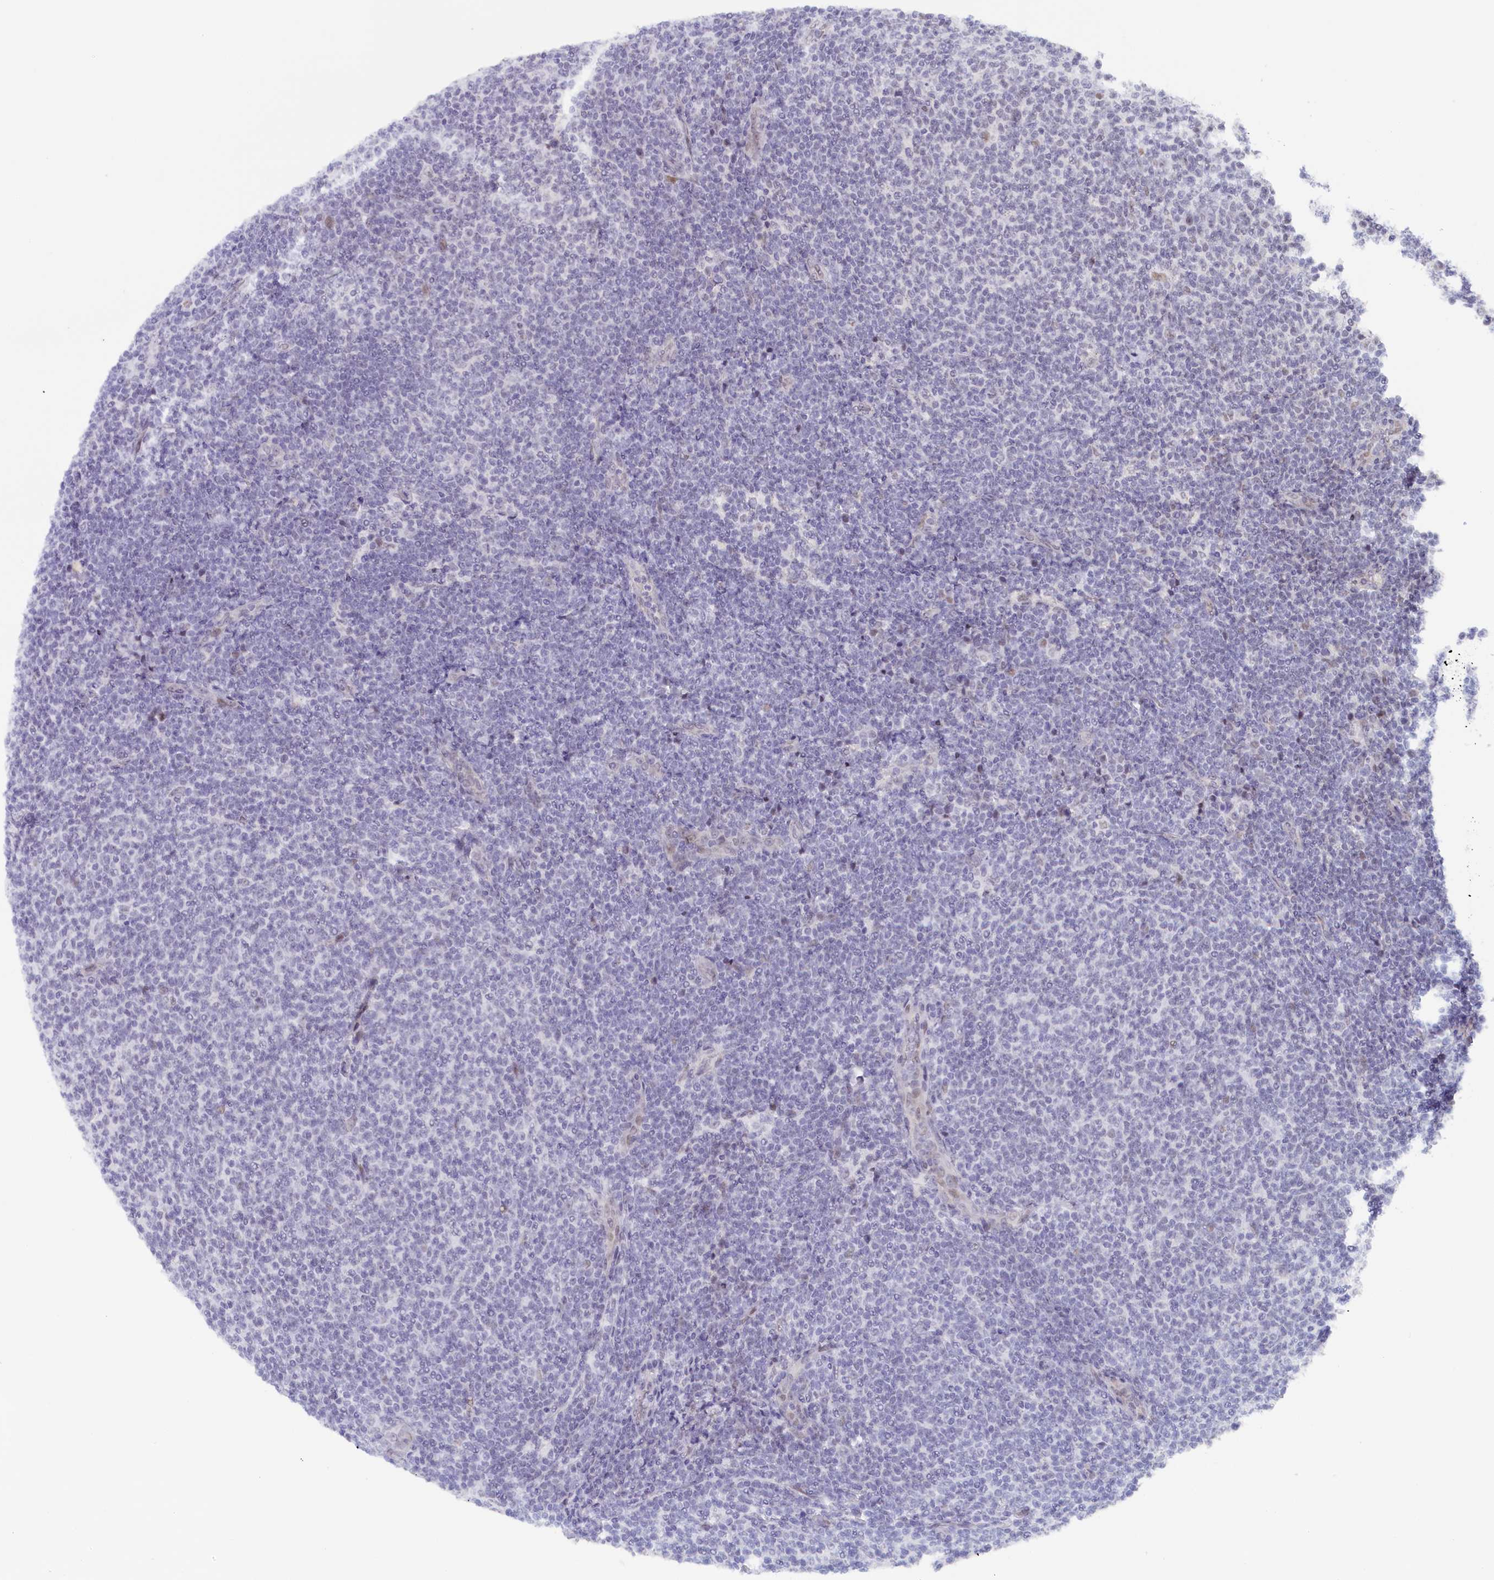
{"staining": {"intensity": "negative", "quantity": "none", "location": "none"}, "tissue": "lymphoma", "cell_type": "Tumor cells", "image_type": "cancer", "snomed": [{"axis": "morphology", "description": "Malignant lymphoma, non-Hodgkin's type, Low grade"}, {"axis": "topography", "description": "Lymph node"}], "caption": "Immunohistochemistry (IHC) image of human lymphoma stained for a protein (brown), which shows no expression in tumor cells. The staining is performed using DAB brown chromogen with nuclei counter-stained in using hematoxylin.", "gene": "SEC31B", "patient": {"sex": "male", "age": 66}}